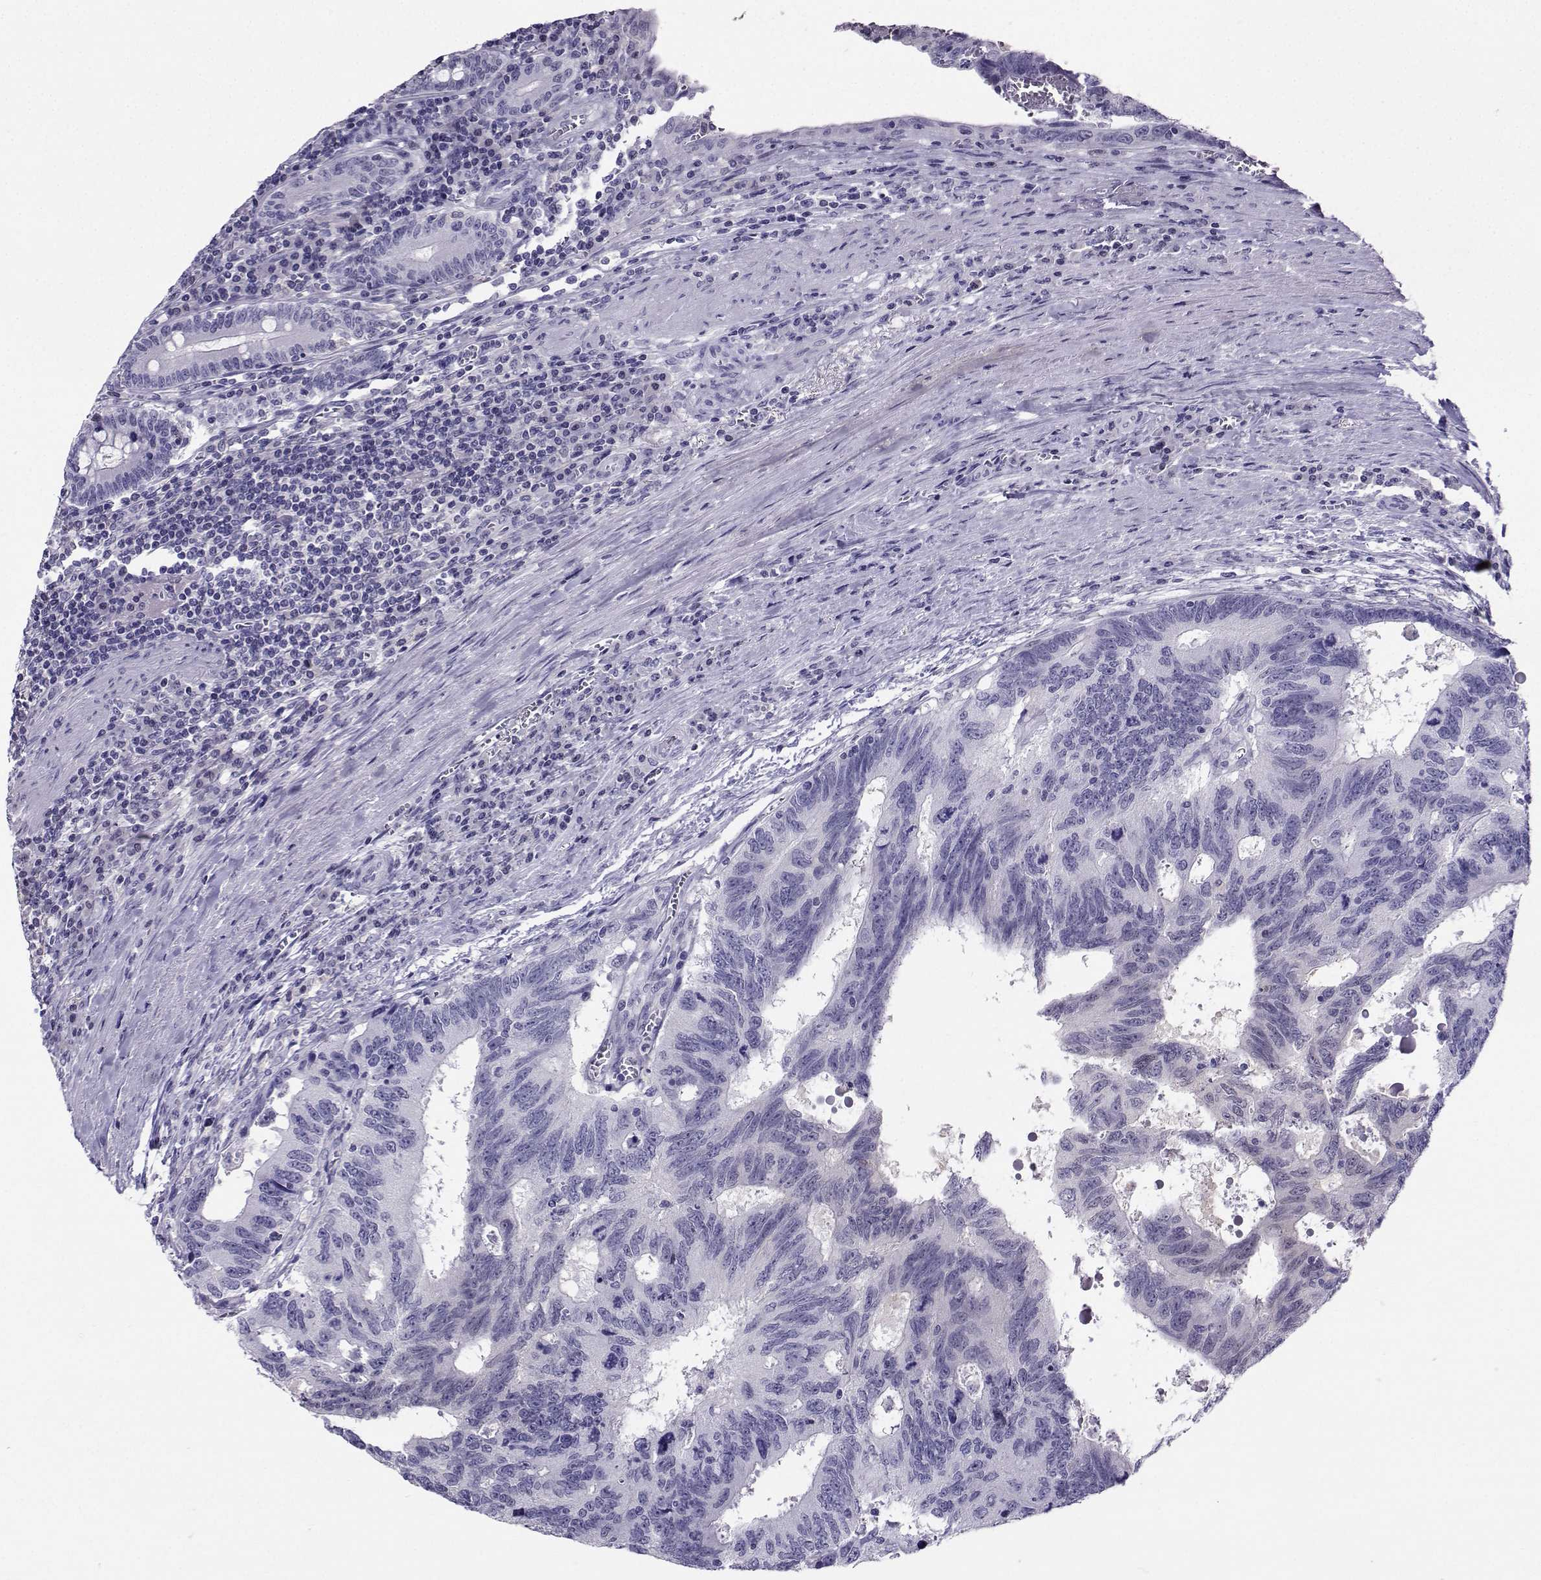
{"staining": {"intensity": "weak", "quantity": "<25%", "location": "nuclear"}, "tissue": "colorectal cancer", "cell_type": "Tumor cells", "image_type": "cancer", "snomed": [{"axis": "morphology", "description": "Adenocarcinoma, NOS"}, {"axis": "topography", "description": "Colon"}], "caption": "Histopathology image shows no significant protein positivity in tumor cells of colorectal cancer (adenocarcinoma).", "gene": "PGK1", "patient": {"sex": "female", "age": 77}}